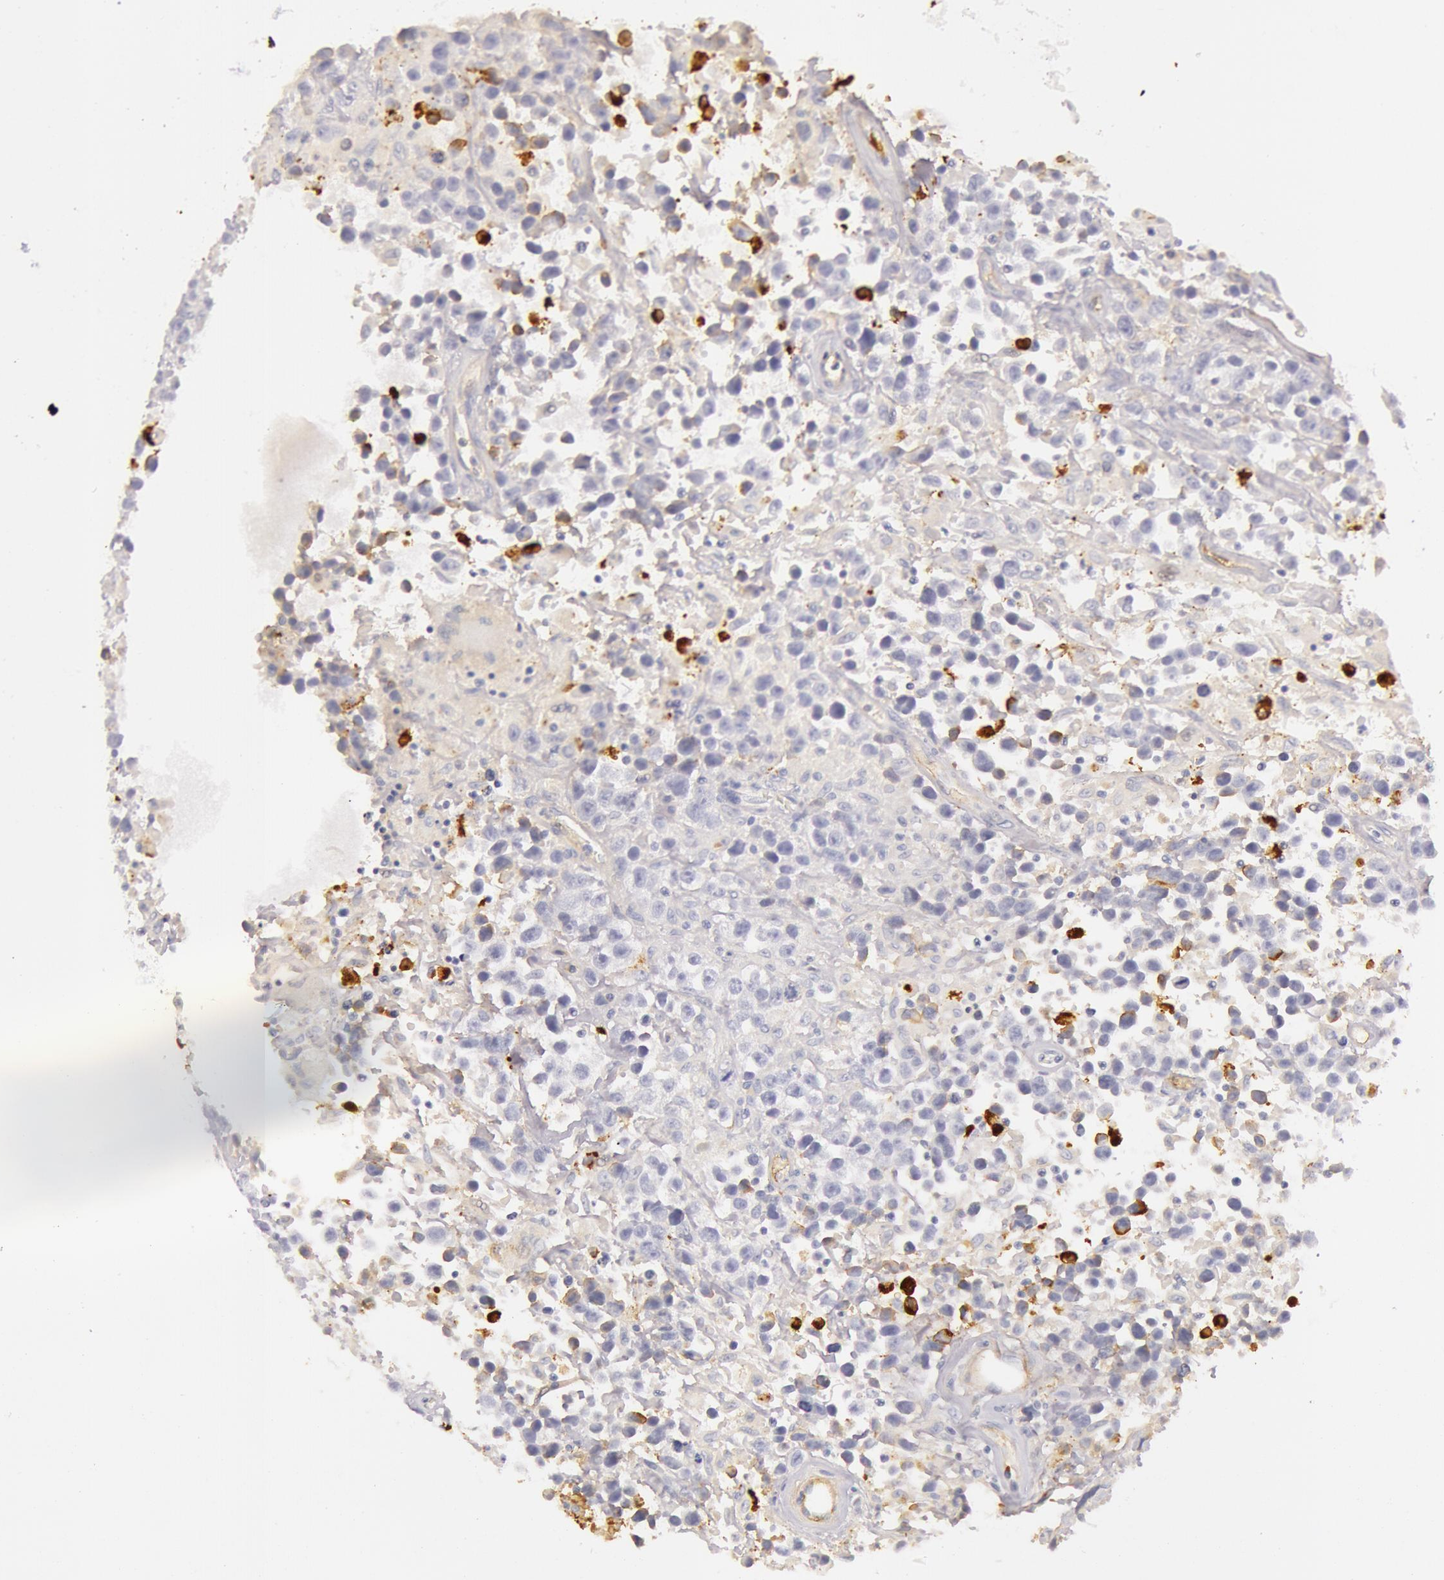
{"staining": {"intensity": "negative", "quantity": "none", "location": "none"}, "tissue": "testis cancer", "cell_type": "Tumor cells", "image_type": "cancer", "snomed": [{"axis": "morphology", "description": "Seminoma, NOS"}, {"axis": "topography", "description": "Testis"}], "caption": "High power microscopy photomicrograph of an immunohistochemistry (IHC) image of testis seminoma, revealing no significant positivity in tumor cells. (Stains: DAB (3,3'-diaminobenzidine) IHC with hematoxylin counter stain, Microscopy: brightfield microscopy at high magnification).", "gene": "C4BPA", "patient": {"sex": "male", "age": 43}}